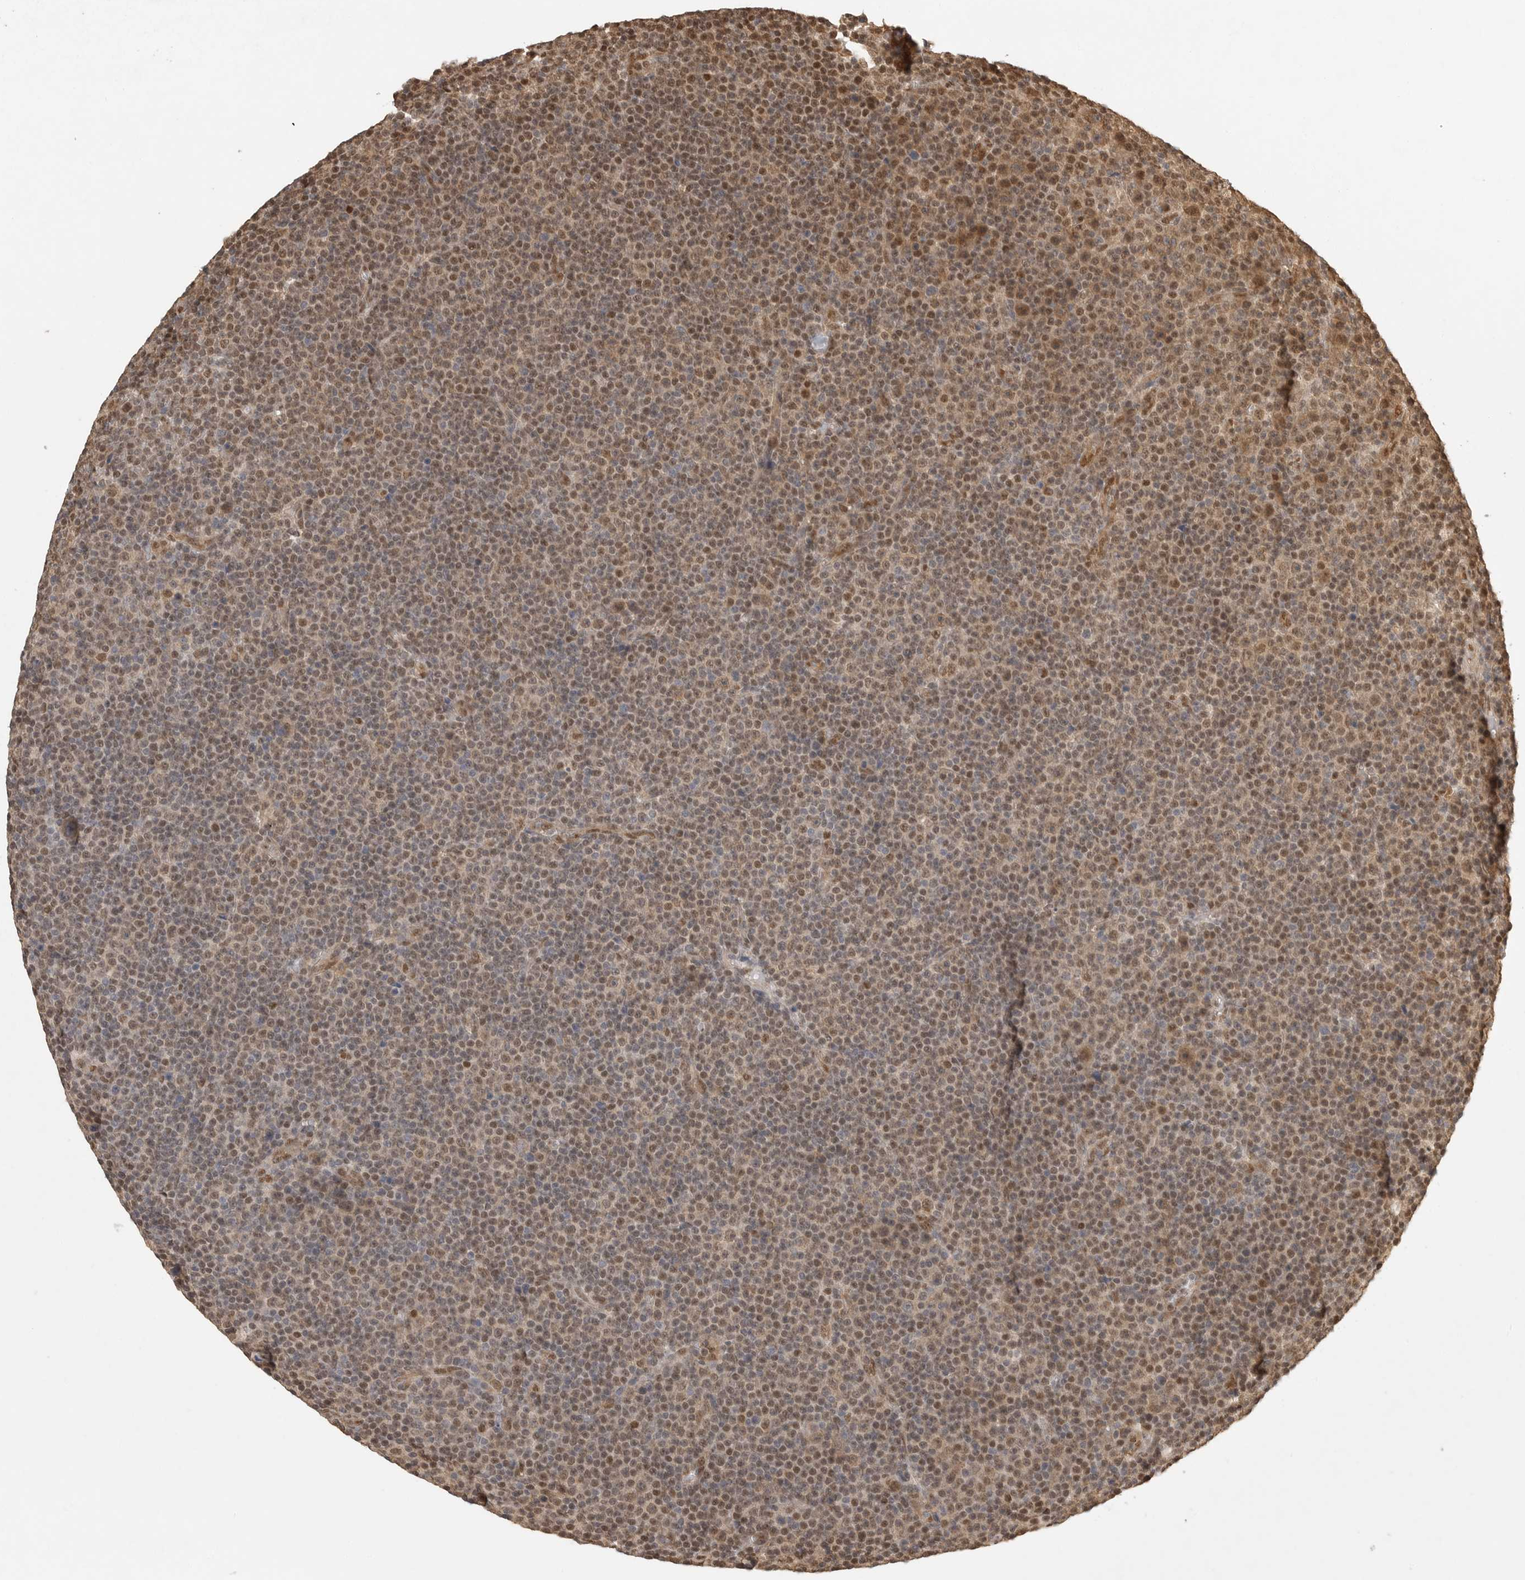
{"staining": {"intensity": "moderate", "quantity": ">75%", "location": "cytoplasmic/membranous,nuclear"}, "tissue": "lymphoma", "cell_type": "Tumor cells", "image_type": "cancer", "snomed": [{"axis": "morphology", "description": "Malignant lymphoma, non-Hodgkin's type, Low grade"}, {"axis": "topography", "description": "Lymph node"}], "caption": "DAB (3,3'-diaminobenzidine) immunohistochemical staining of human low-grade malignant lymphoma, non-Hodgkin's type exhibits moderate cytoplasmic/membranous and nuclear protein staining in about >75% of tumor cells.", "gene": "DFFA", "patient": {"sex": "female", "age": 67}}